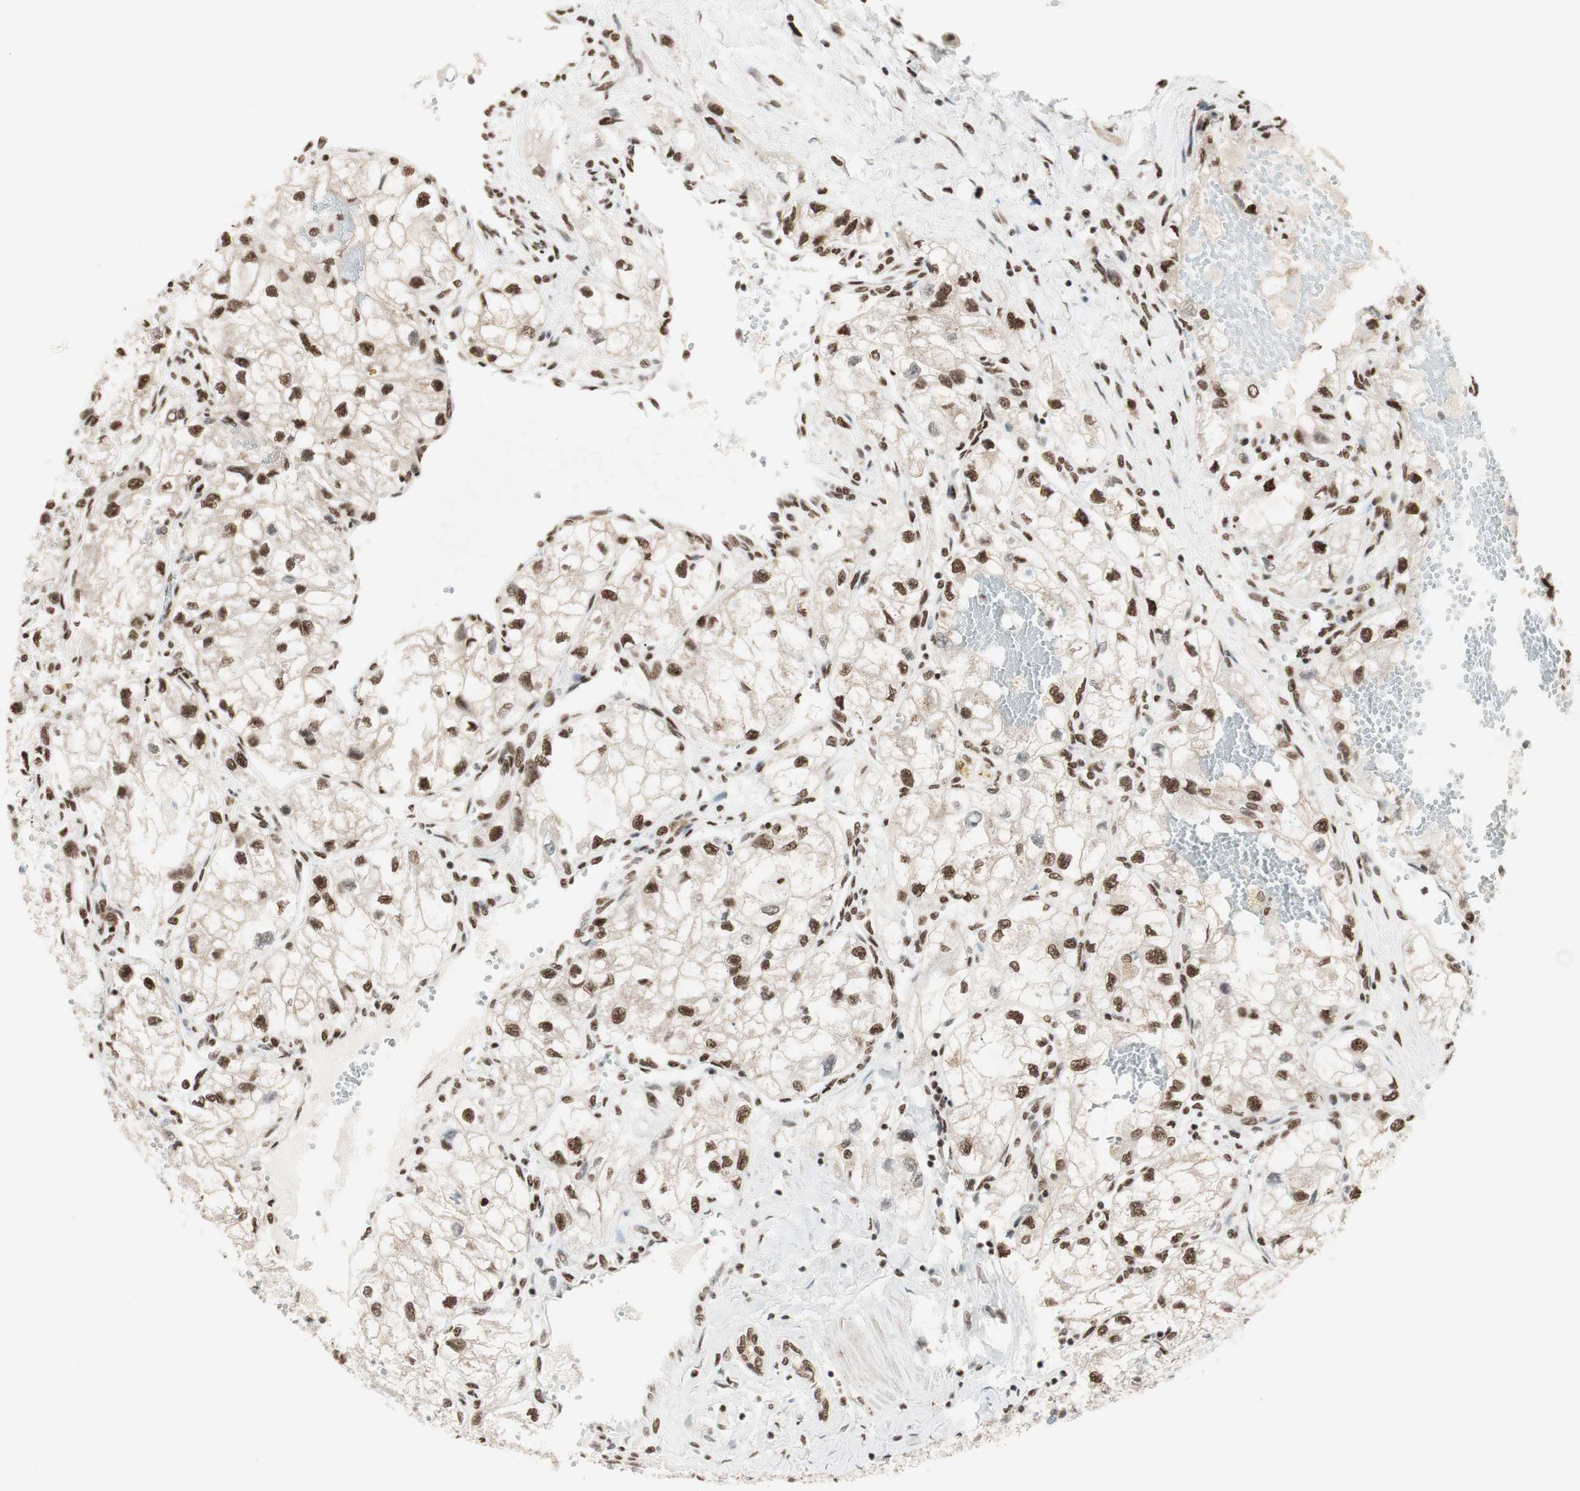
{"staining": {"intensity": "strong", "quantity": ">75%", "location": "nuclear"}, "tissue": "renal cancer", "cell_type": "Tumor cells", "image_type": "cancer", "snomed": [{"axis": "morphology", "description": "Adenocarcinoma, NOS"}, {"axis": "topography", "description": "Kidney"}], "caption": "Renal adenocarcinoma stained with a protein marker reveals strong staining in tumor cells.", "gene": "SMARCE1", "patient": {"sex": "female", "age": 70}}